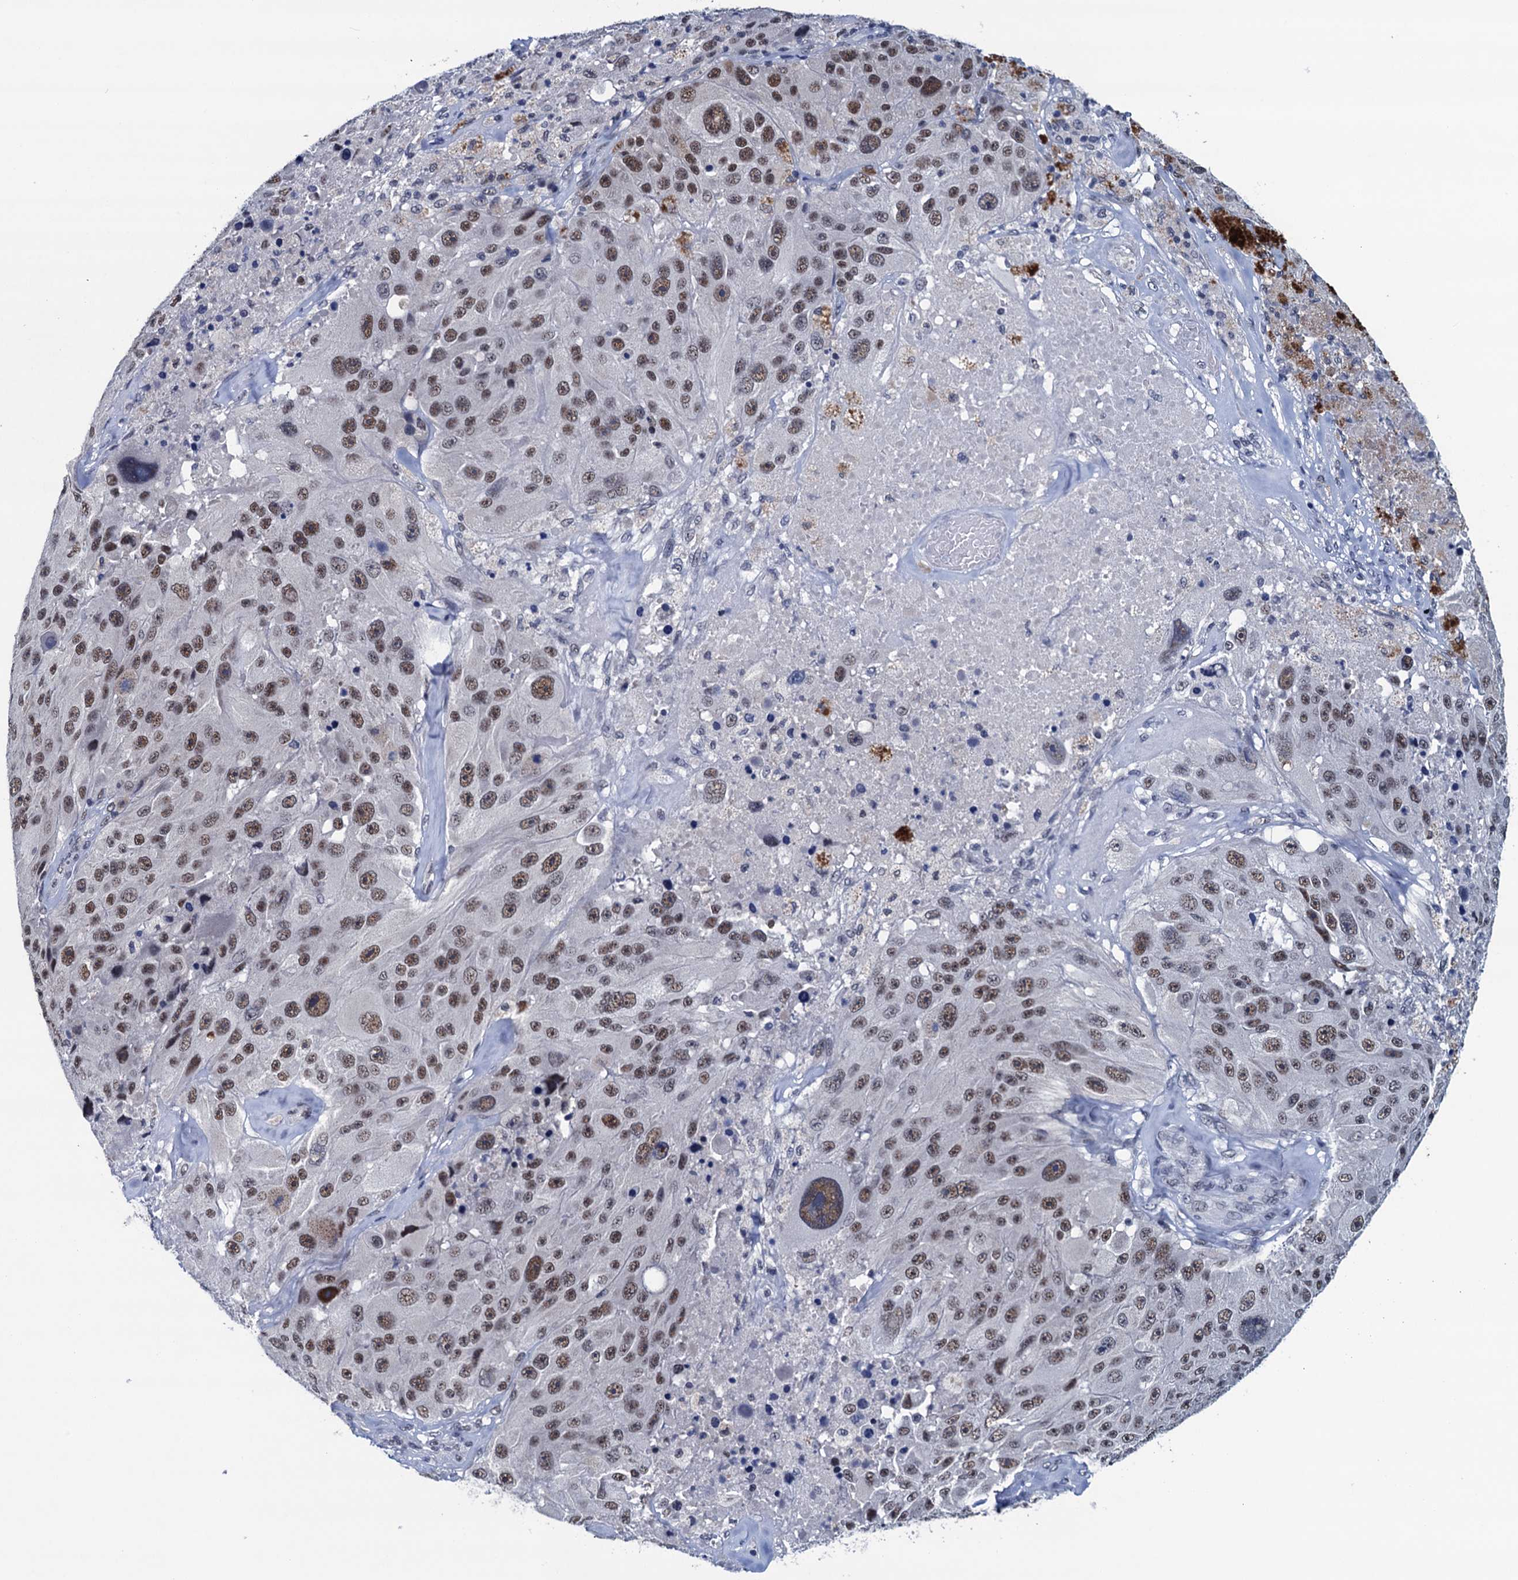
{"staining": {"intensity": "moderate", "quantity": ">75%", "location": "nuclear"}, "tissue": "melanoma", "cell_type": "Tumor cells", "image_type": "cancer", "snomed": [{"axis": "morphology", "description": "Malignant melanoma, Metastatic site"}, {"axis": "topography", "description": "Lymph node"}], "caption": "This is a micrograph of IHC staining of malignant melanoma (metastatic site), which shows moderate expression in the nuclear of tumor cells.", "gene": "FNBP4", "patient": {"sex": "male", "age": 62}}